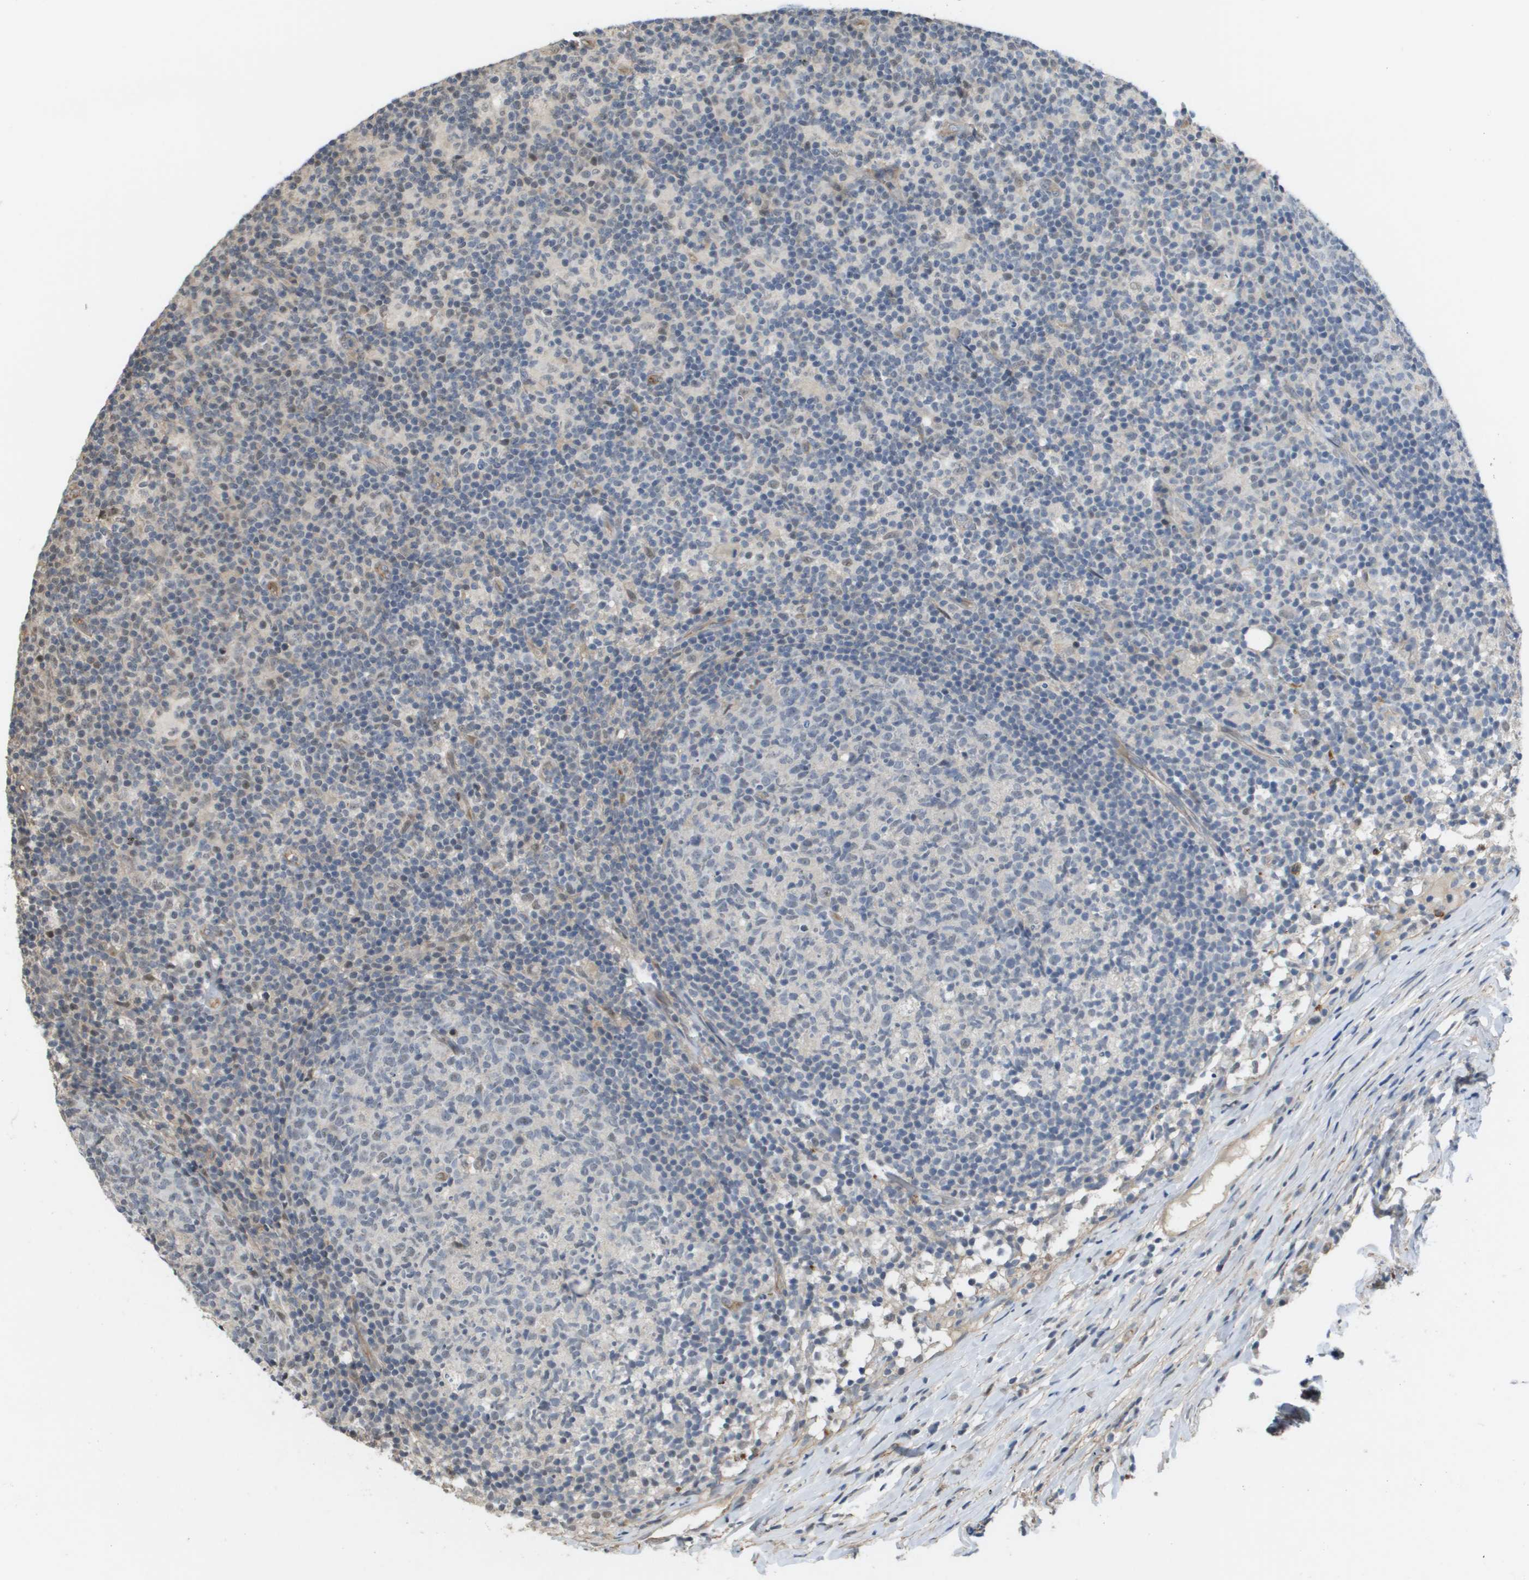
{"staining": {"intensity": "weak", "quantity": "<25%", "location": "nuclear"}, "tissue": "lymph node", "cell_type": "Germinal center cells", "image_type": "normal", "snomed": [{"axis": "morphology", "description": "Normal tissue, NOS"}, {"axis": "morphology", "description": "Inflammation, NOS"}, {"axis": "topography", "description": "Lymph node"}], "caption": "DAB (3,3'-diaminobenzidine) immunohistochemical staining of normal human lymph node reveals no significant staining in germinal center cells.", "gene": "RNF112", "patient": {"sex": "male", "age": 55}}